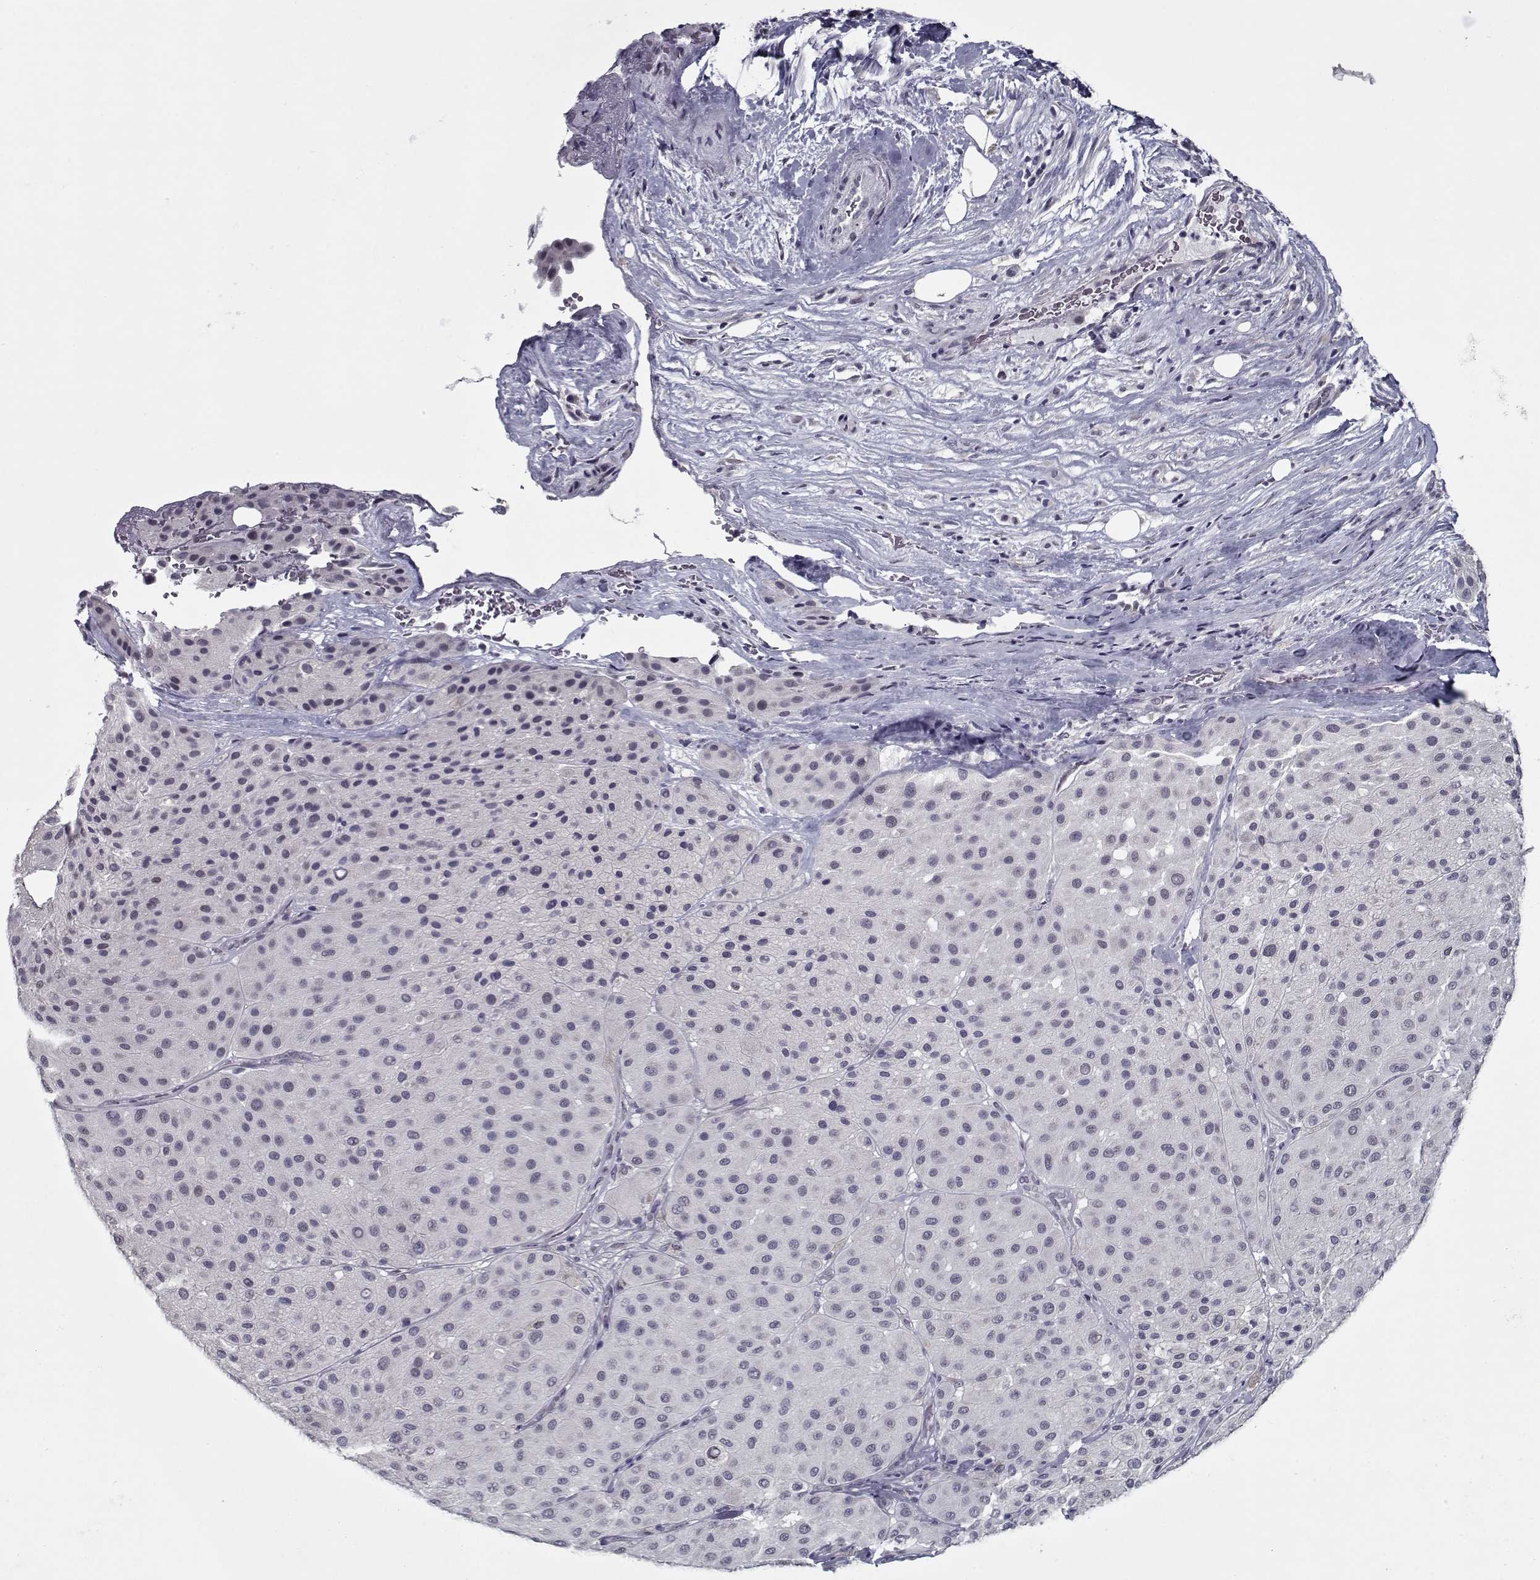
{"staining": {"intensity": "negative", "quantity": "none", "location": "none"}, "tissue": "melanoma", "cell_type": "Tumor cells", "image_type": "cancer", "snomed": [{"axis": "morphology", "description": "Malignant melanoma, Metastatic site"}, {"axis": "topography", "description": "Smooth muscle"}], "caption": "There is no significant positivity in tumor cells of melanoma.", "gene": "SEC16B", "patient": {"sex": "male", "age": 41}}